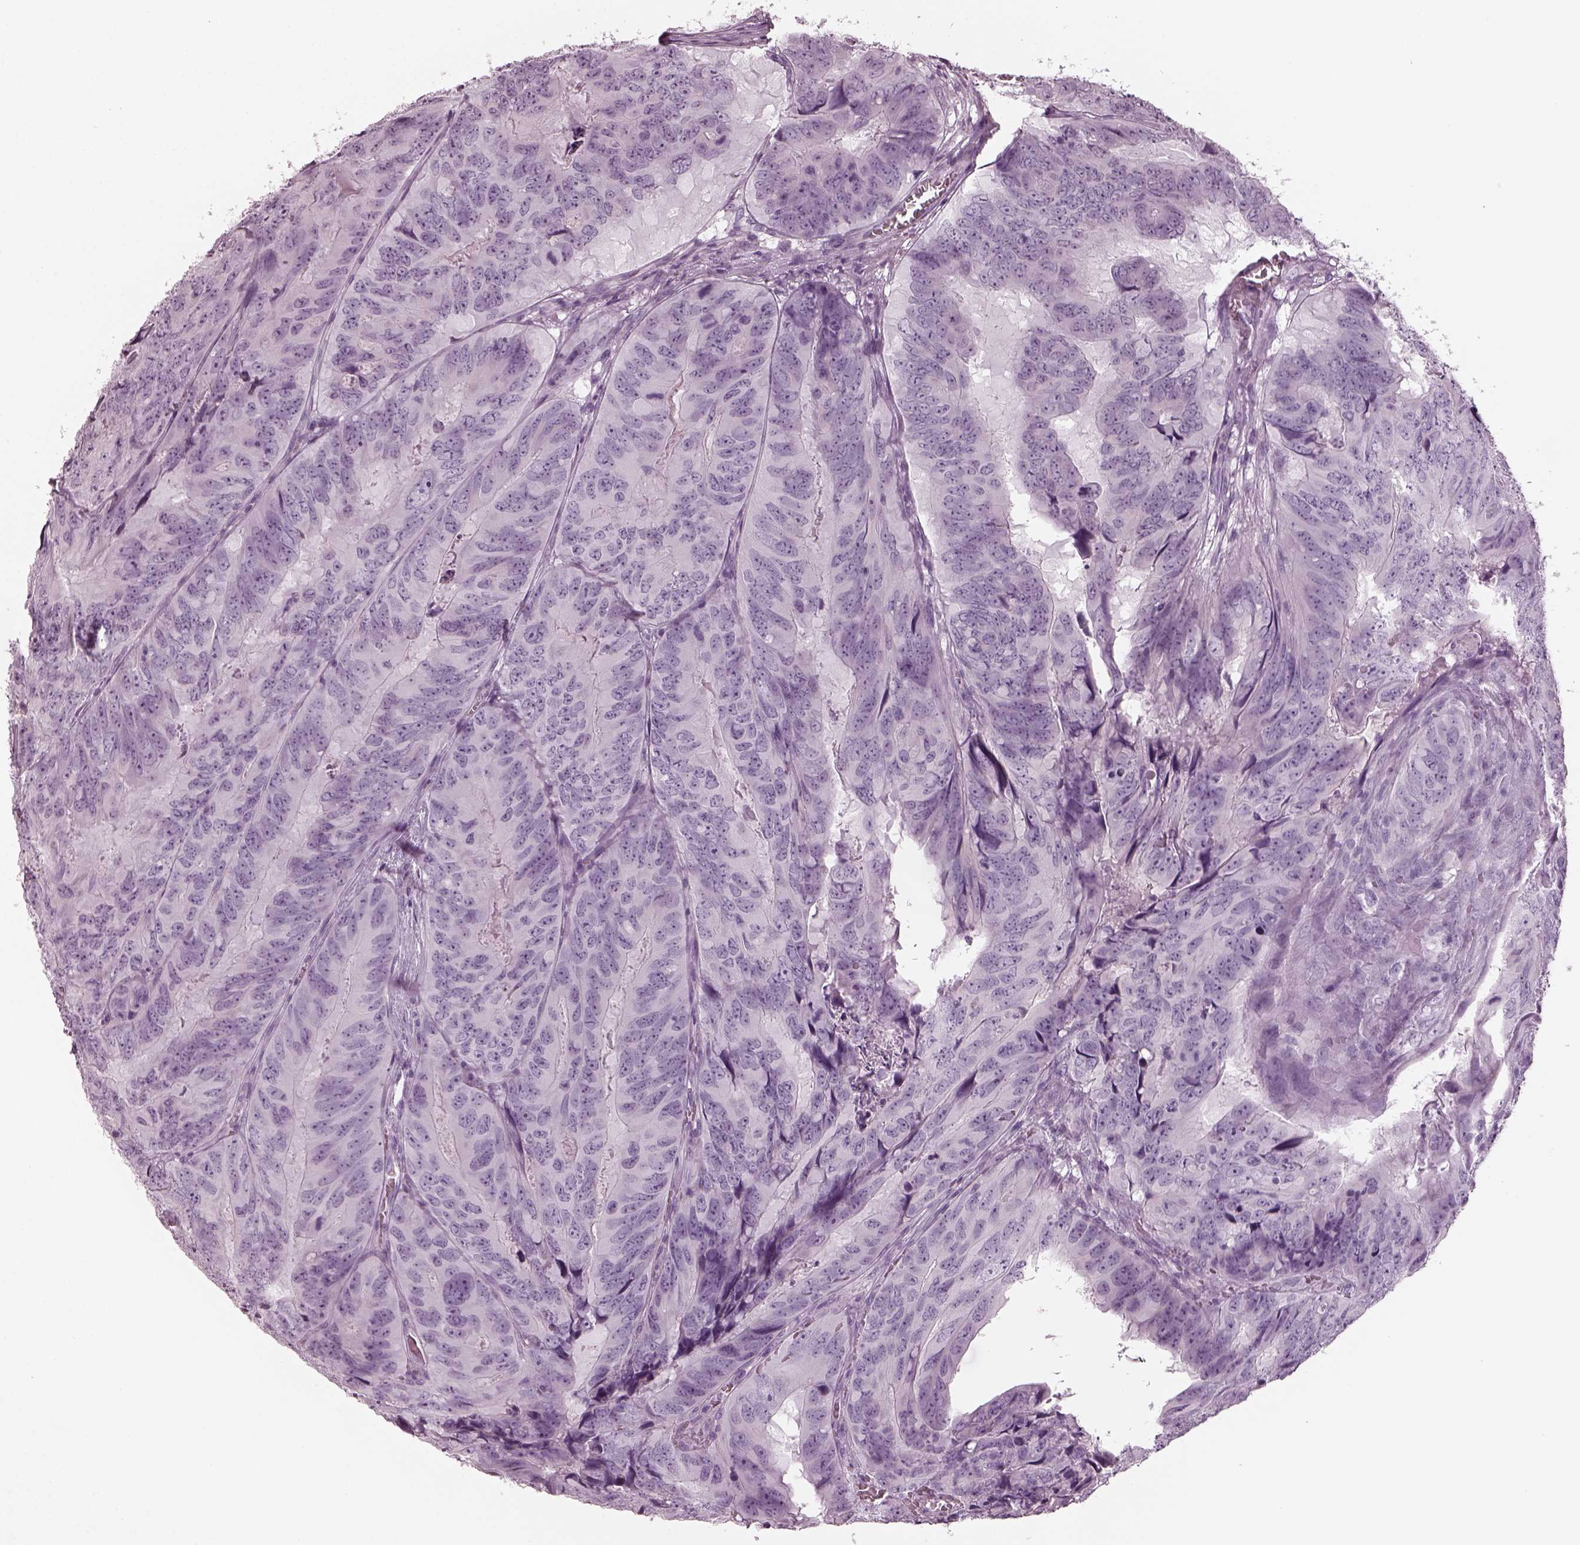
{"staining": {"intensity": "negative", "quantity": "none", "location": "none"}, "tissue": "colorectal cancer", "cell_type": "Tumor cells", "image_type": "cancer", "snomed": [{"axis": "morphology", "description": "Adenocarcinoma, NOS"}, {"axis": "topography", "description": "Colon"}], "caption": "High power microscopy image of an immunohistochemistry (IHC) micrograph of colorectal adenocarcinoma, revealing no significant staining in tumor cells. (IHC, brightfield microscopy, high magnification).", "gene": "RCVRN", "patient": {"sex": "male", "age": 79}}